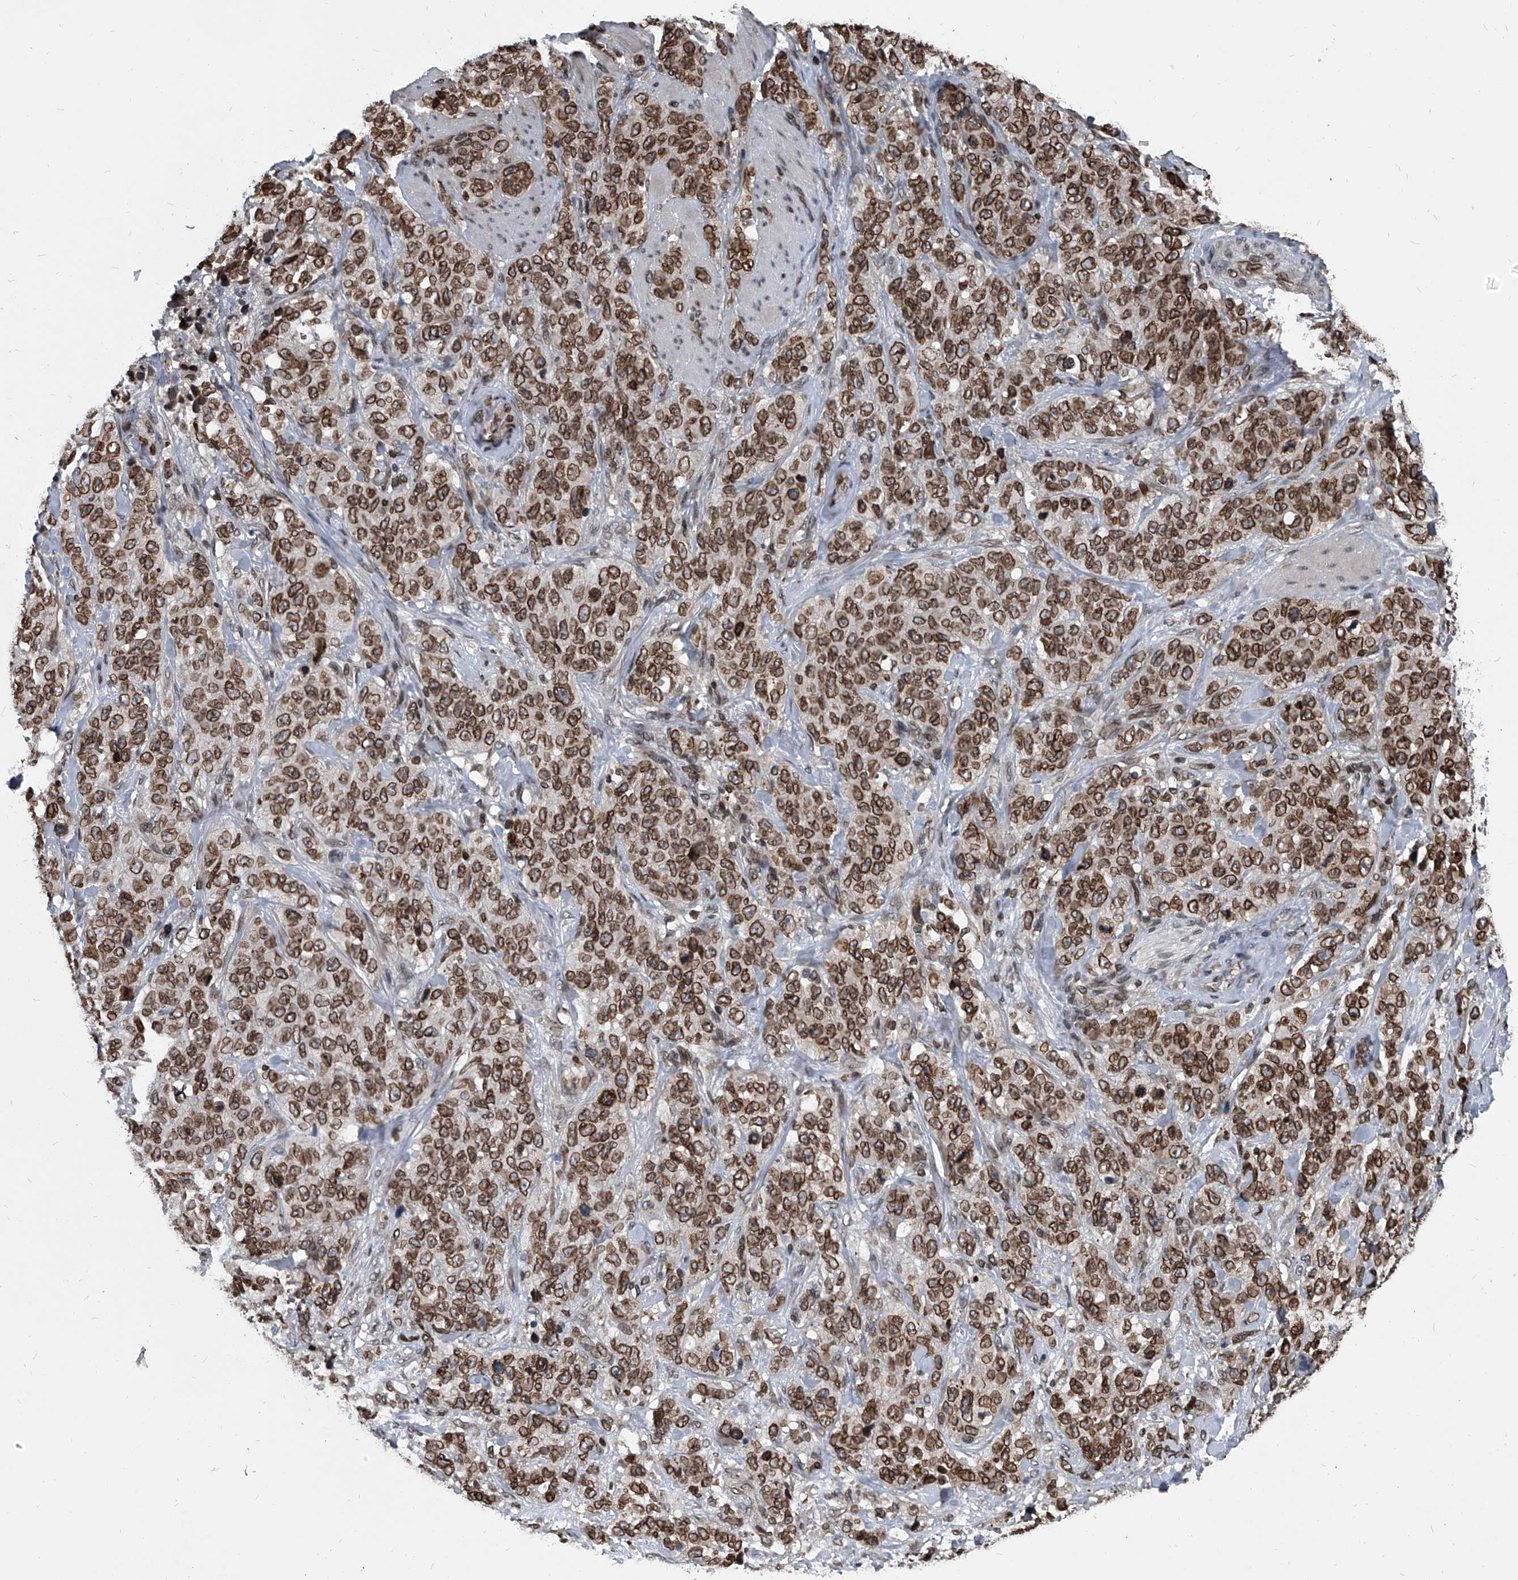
{"staining": {"intensity": "moderate", "quantity": ">75%", "location": "cytoplasmic/membranous,nuclear"}, "tissue": "stomach cancer", "cell_type": "Tumor cells", "image_type": "cancer", "snomed": [{"axis": "morphology", "description": "Adenocarcinoma, NOS"}, {"axis": "topography", "description": "Stomach"}], "caption": "Immunohistochemistry histopathology image of human stomach adenocarcinoma stained for a protein (brown), which demonstrates medium levels of moderate cytoplasmic/membranous and nuclear positivity in approximately >75% of tumor cells.", "gene": "PHF20", "patient": {"sex": "male", "age": 48}}